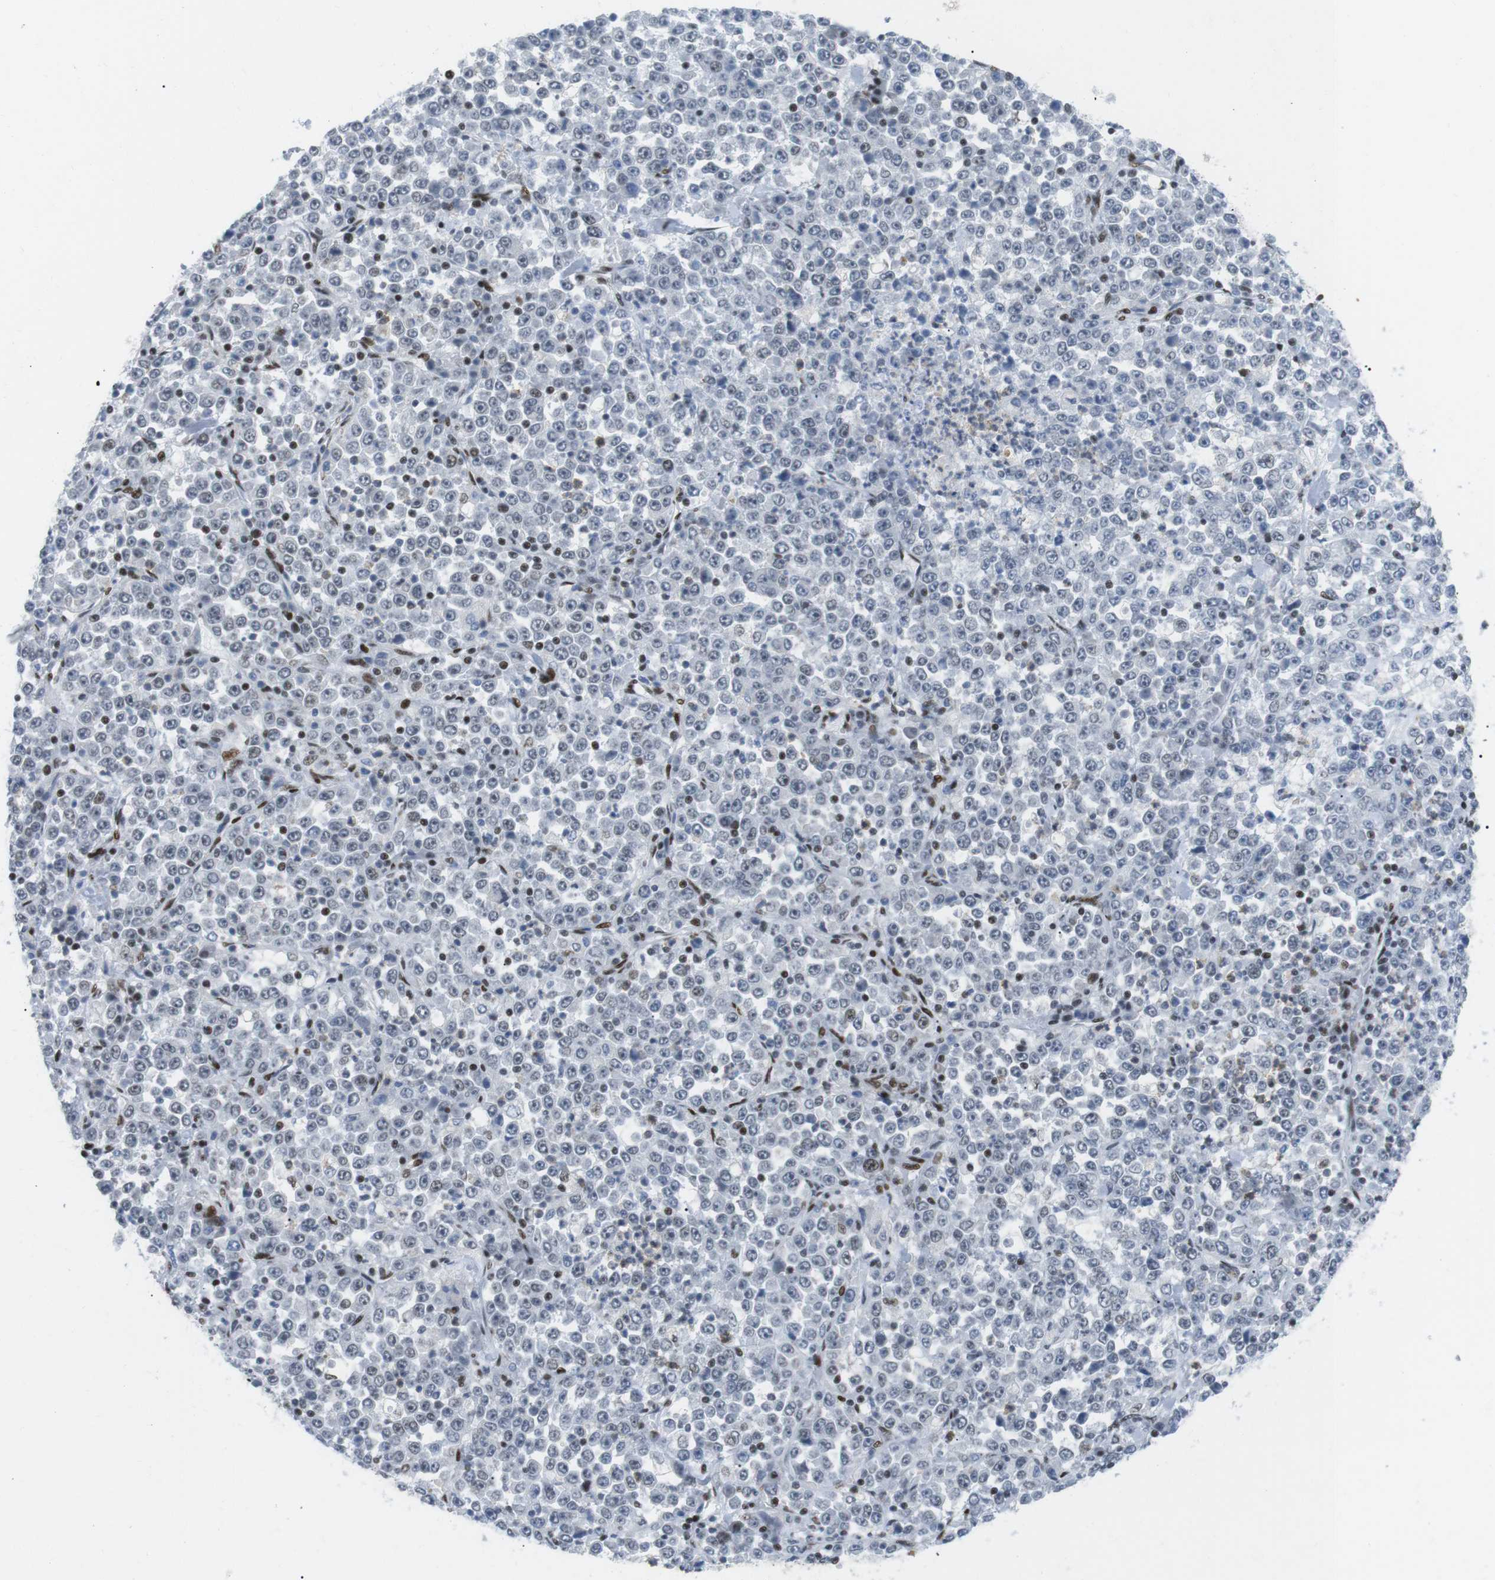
{"staining": {"intensity": "weak", "quantity": "<25%", "location": "nuclear"}, "tissue": "stomach cancer", "cell_type": "Tumor cells", "image_type": "cancer", "snomed": [{"axis": "morphology", "description": "Normal tissue, NOS"}, {"axis": "morphology", "description": "Adenocarcinoma, NOS"}, {"axis": "topography", "description": "Stomach, upper"}, {"axis": "topography", "description": "Stomach"}], "caption": "Immunohistochemistry (IHC) of stomach adenocarcinoma exhibits no staining in tumor cells.", "gene": "ARID1A", "patient": {"sex": "male", "age": 59}}